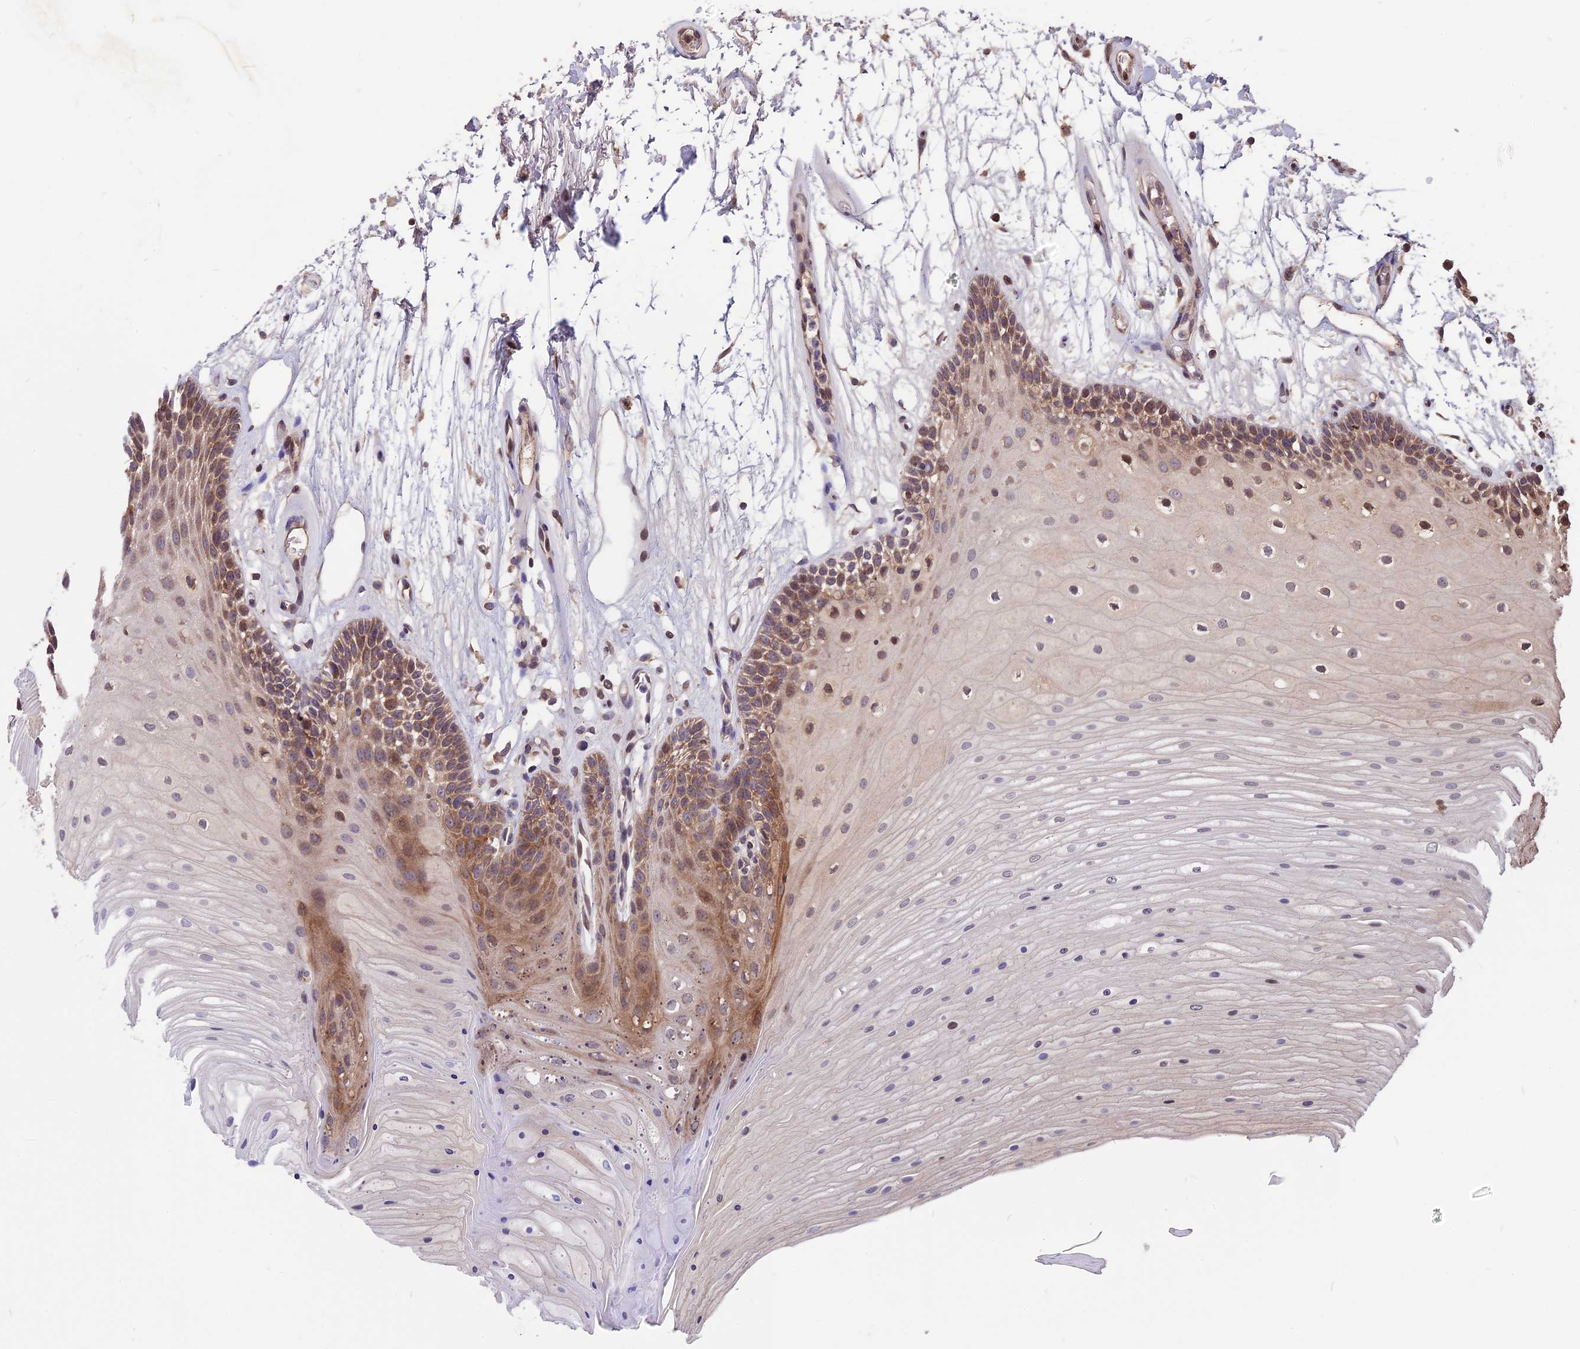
{"staining": {"intensity": "moderate", "quantity": "25%-75%", "location": "cytoplasmic/membranous"}, "tissue": "oral mucosa", "cell_type": "Squamous epithelial cells", "image_type": "normal", "snomed": [{"axis": "morphology", "description": "Normal tissue, NOS"}, {"axis": "topography", "description": "Oral tissue"}], "caption": "Protein expression by immunohistochemistry reveals moderate cytoplasmic/membranous expression in about 25%-75% of squamous epithelial cells in unremarkable oral mucosa. (IHC, brightfield microscopy, high magnification).", "gene": "ZNF598", "patient": {"sex": "female", "age": 80}}